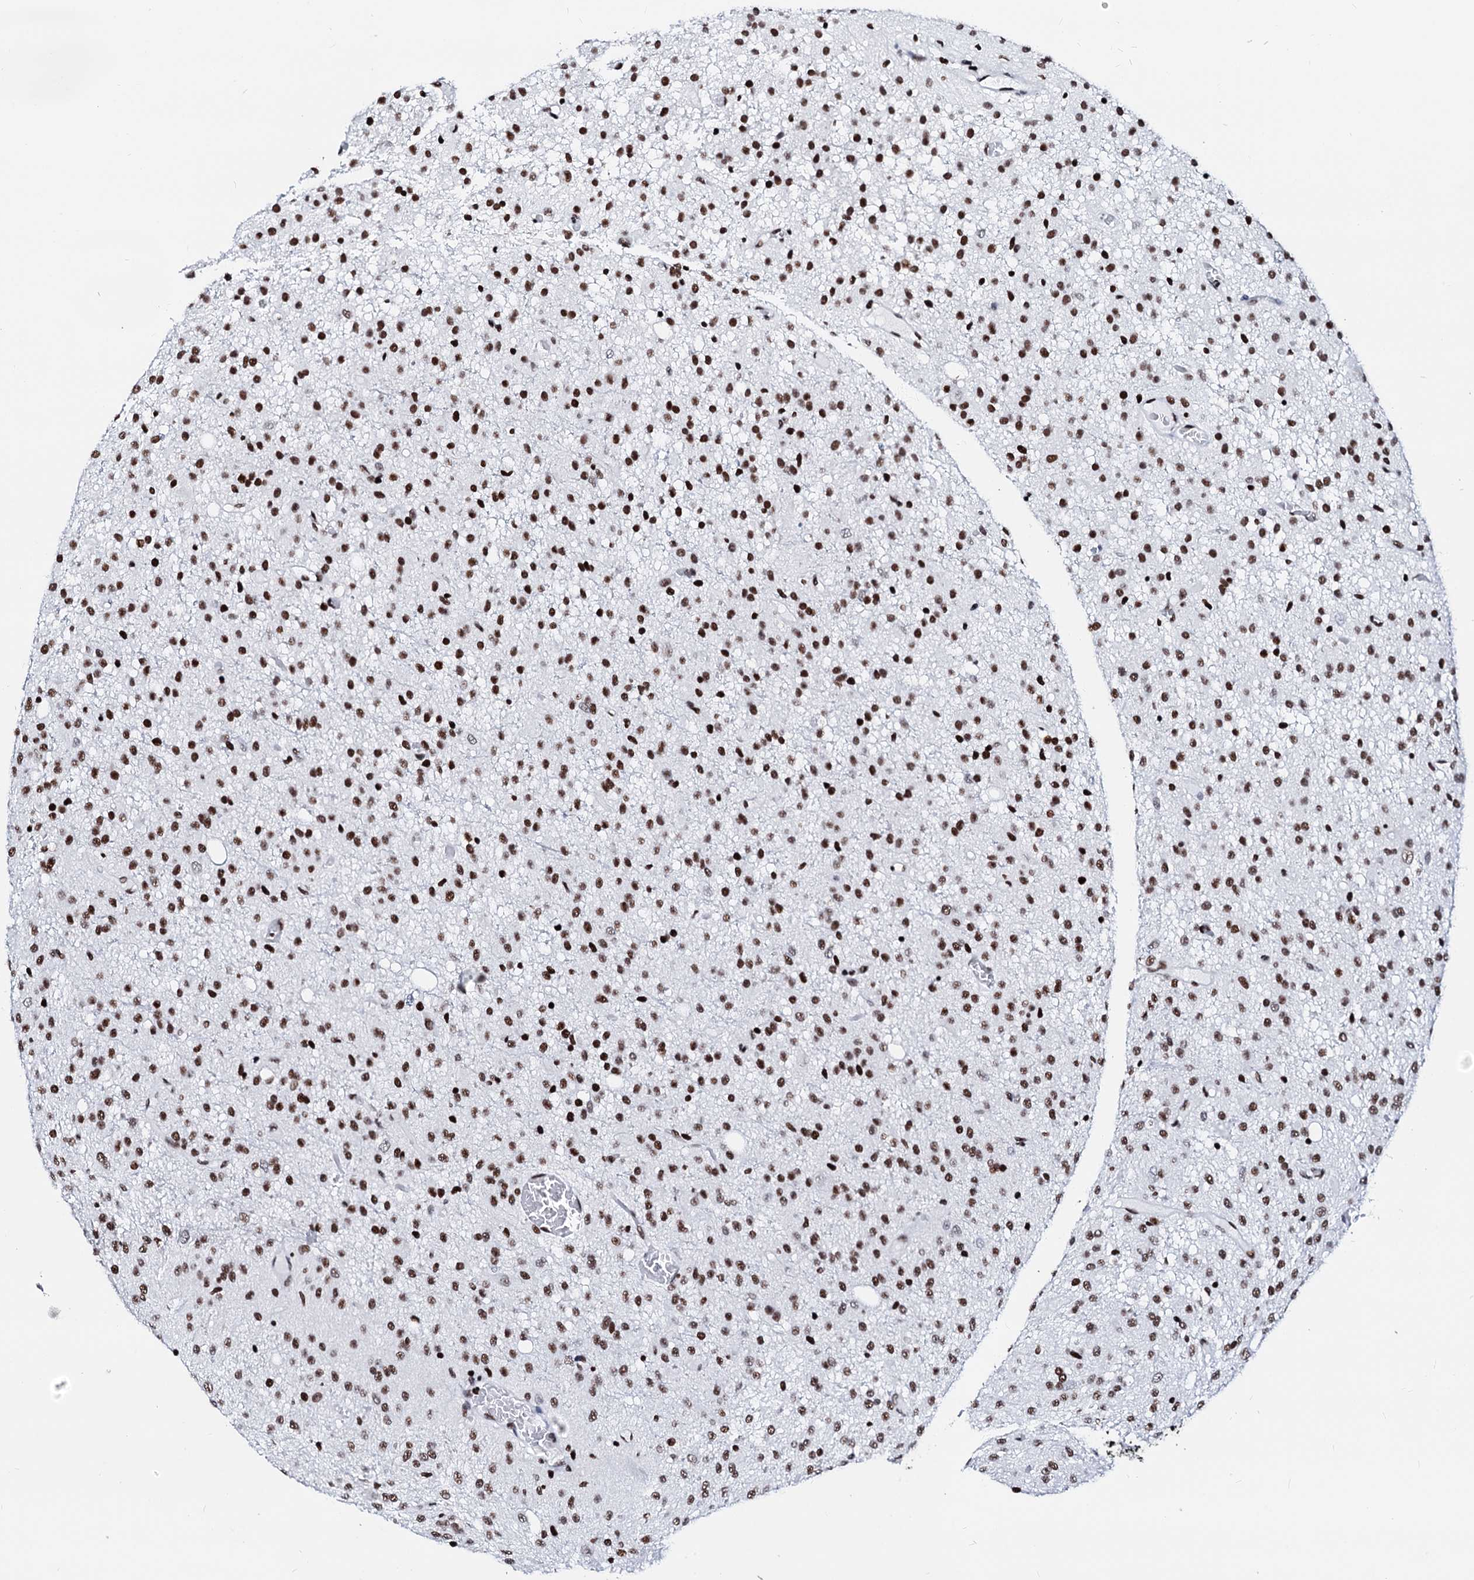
{"staining": {"intensity": "strong", "quantity": ">75%", "location": "nuclear"}, "tissue": "glioma", "cell_type": "Tumor cells", "image_type": "cancer", "snomed": [{"axis": "morphology", "description": "Glioma, malignant, High grade"}, {"axis": "topography", "description": "Brain"}], "caption": "A brown stain labels strong nuclear positivity of a protein in human malignant glioma (high-grade) tumor cells.", "gene": "RALY", "patient": {"sex": "female", "age": 59}}